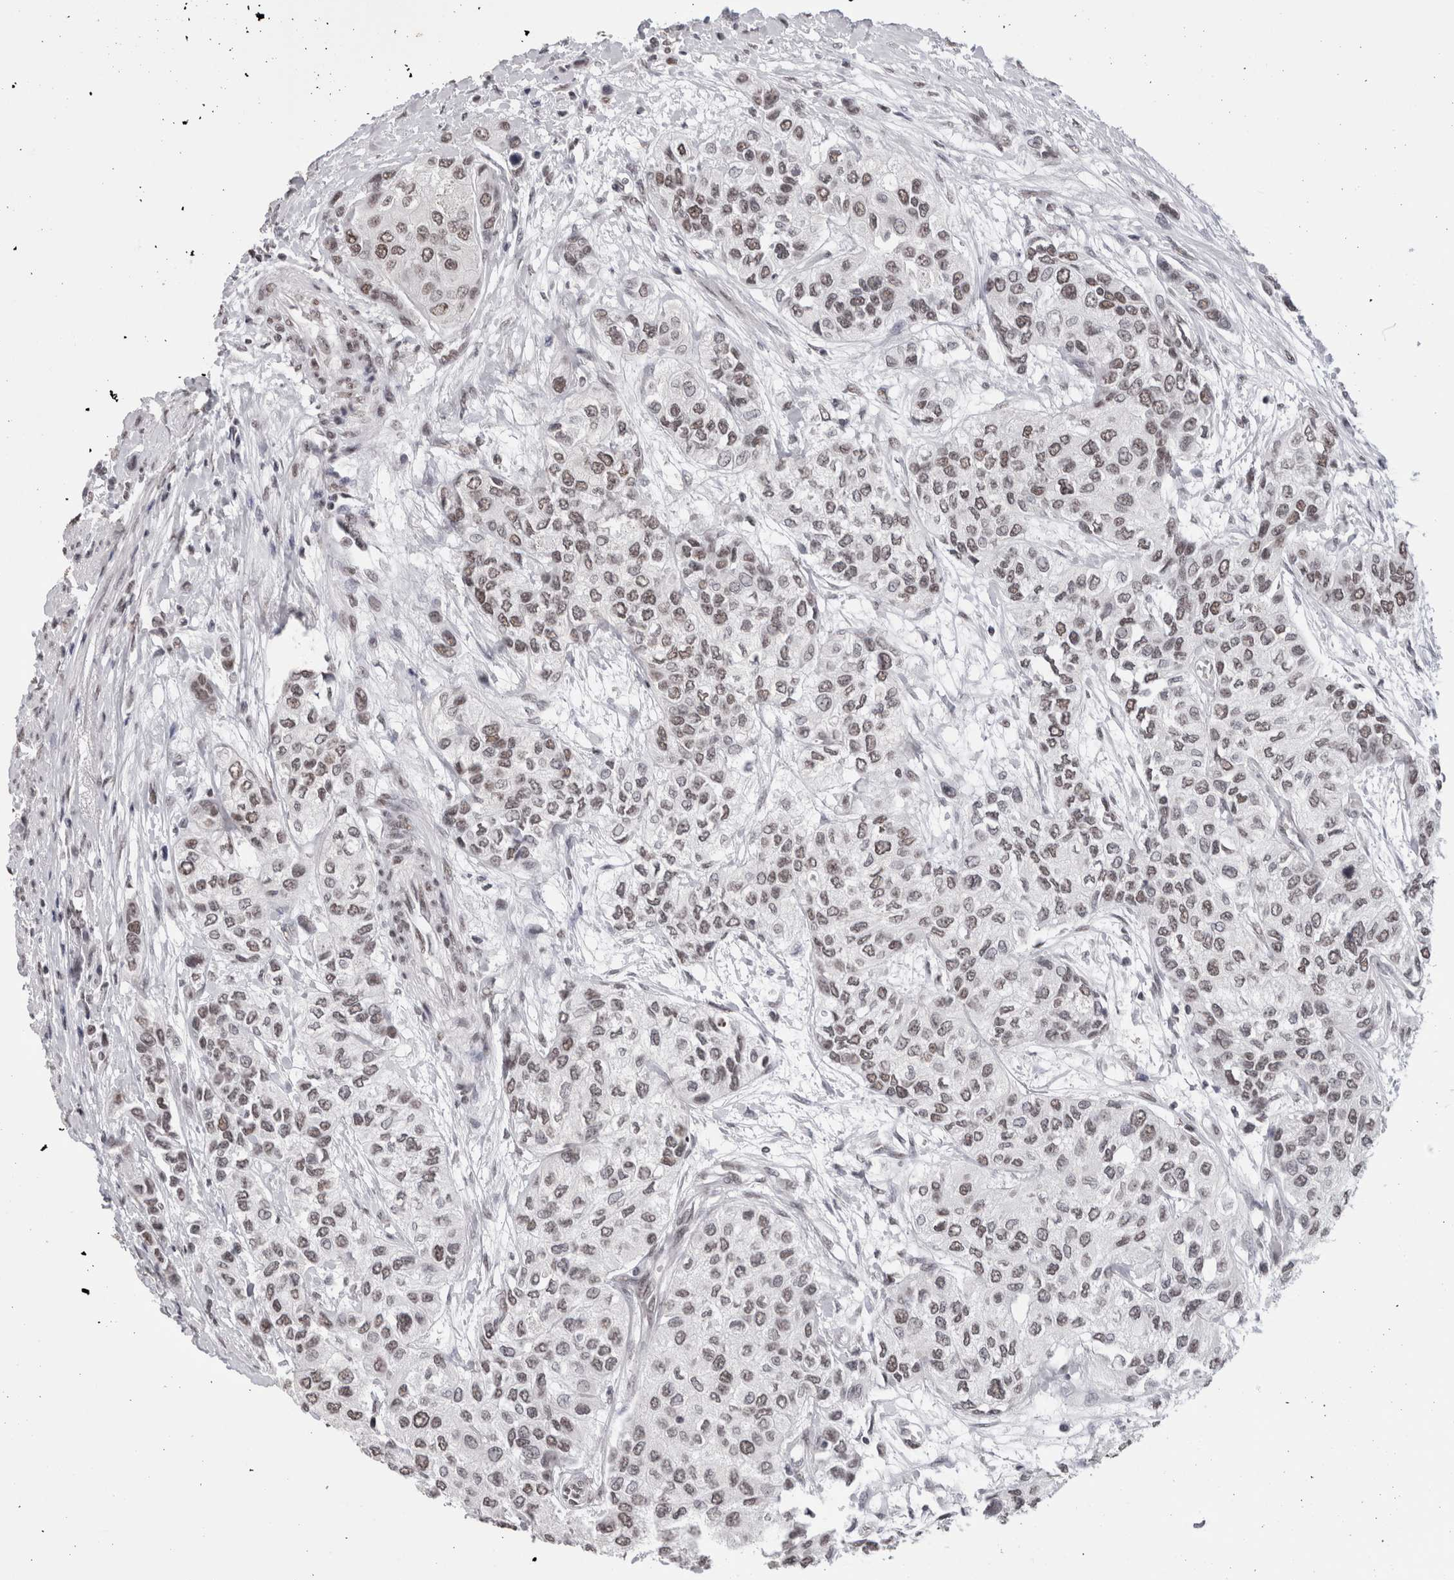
{"staining": {"intensity": "moderate", "quantity": ">75%", "location": "nuclear"}, "tissue": "urothelial cancer", "cell_type": "Tumor cells", "image_type": "cancer", "snomed": [{"axis": "morphology", "description": "Urothelial carcinoma, High grade"}, {"axis": "topography", "description": "Urinary bladder"}], "caption": "IHC image of neoplastic tissue: urothelial carcinoma (high-grade) stained using IHC exhibits medium levels of moderate protein expression localized specifically in the nuclear of tumor cells, appearing as a nuclear brown color.", "gene": "SMC1A", "patient": {"sex": "female", "age": 56}}